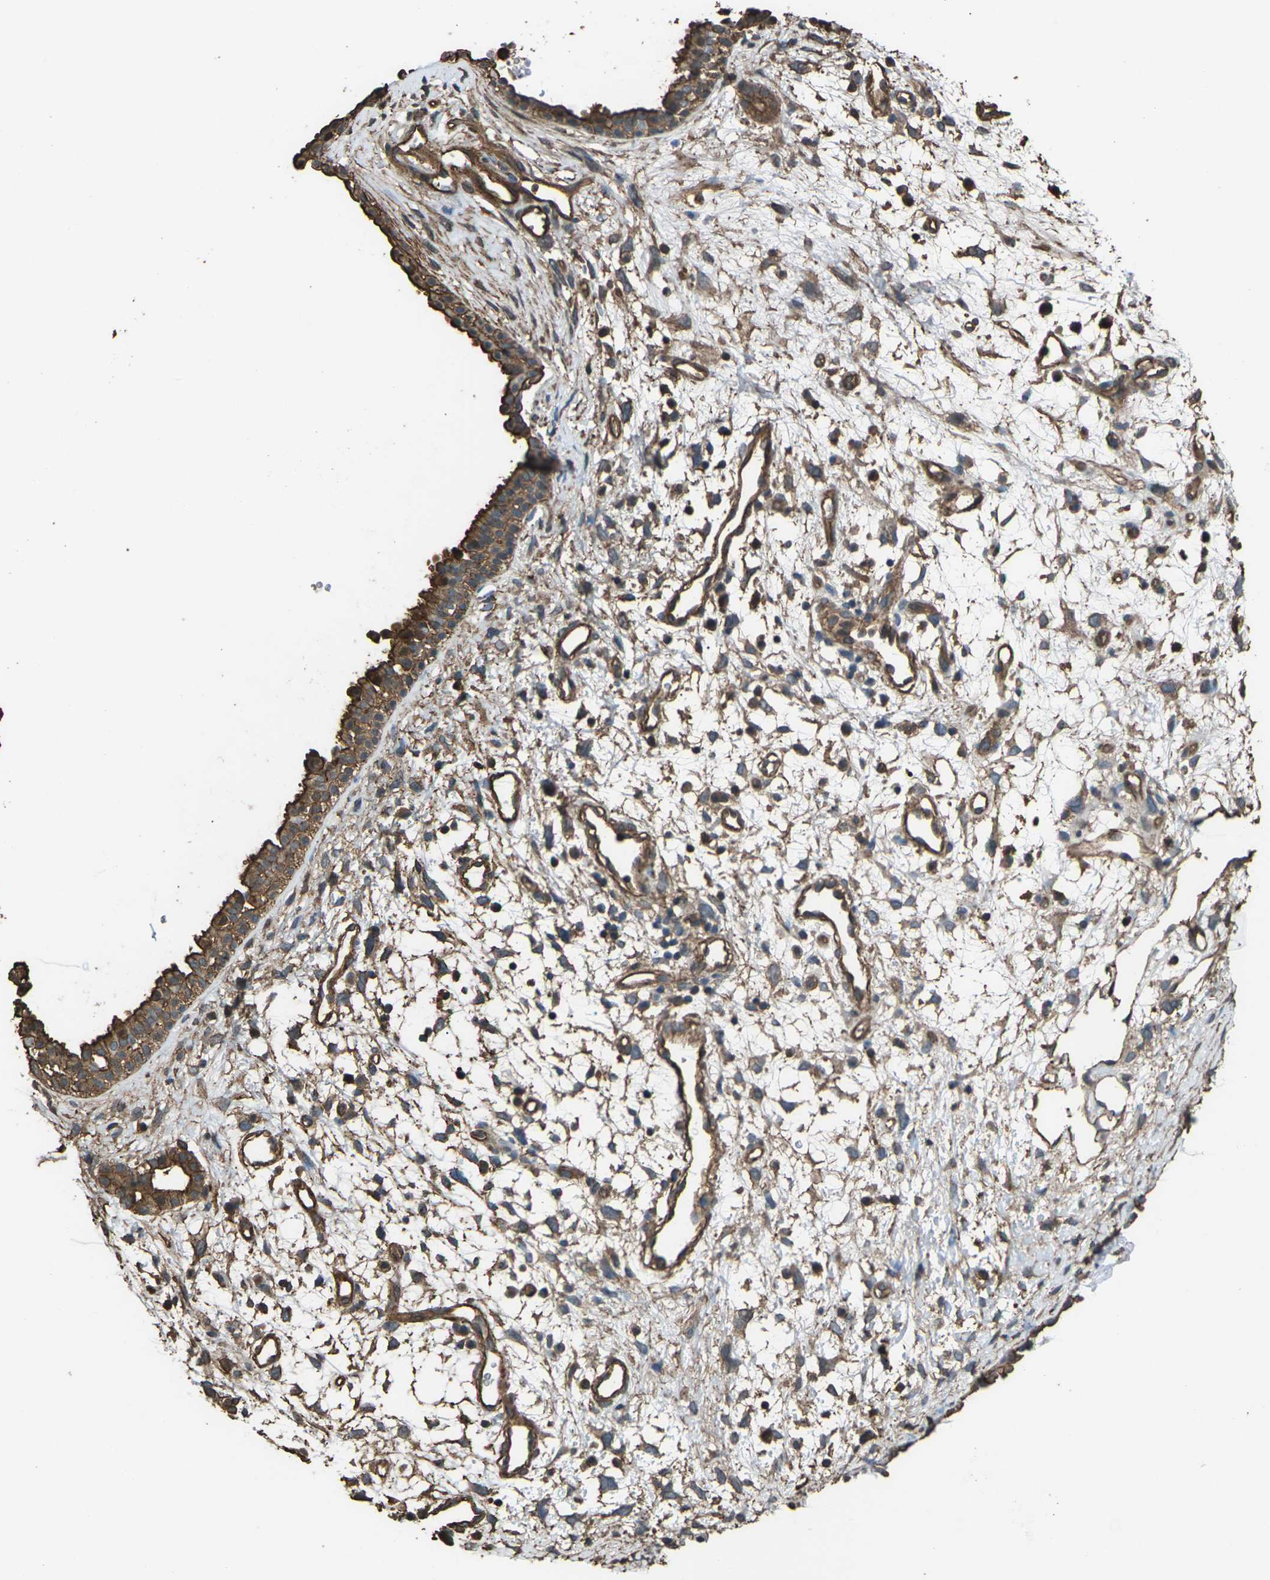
{"staining": {"intensity": "moderate", "quantity": ">75%", "location": "cytoplasmic/membranous"}, "tissue": "nasopharynx", "cell_type": "Respiratory epithelial cells", "image_type": "normal", "snomed": [{"axis": "morphology", "description": "Normal tissue, NOS"}, {"axis": "topography", "description": "Nasopharynx"}], "caption": "The micrograph exhibits immunohistochemical staining of unremarkable nasopharynx. There is moderate cytoplasmic/membranous staining is present in approximately >75% of respiratory epithelial cells.", "gene": "DHPS", "patient": {"sex": "male", "age": 22}}